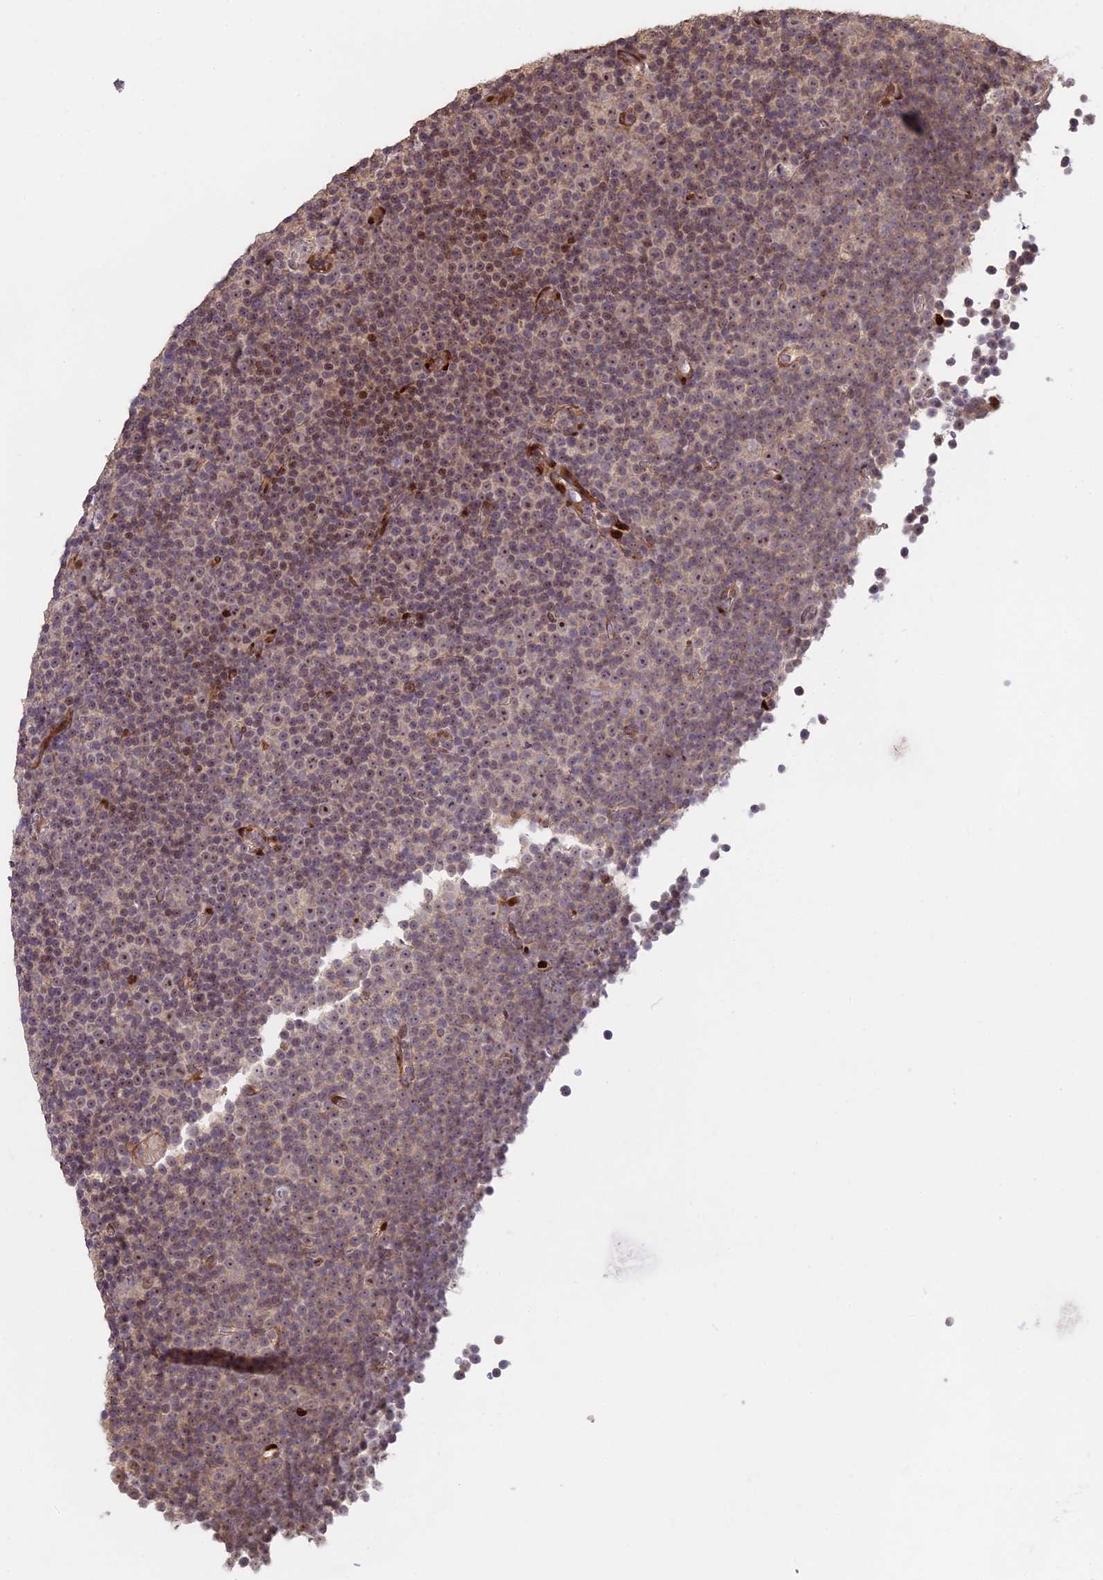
{"staining": {"intensity": "weak", "quantity": "<25%", "location": "cytoplasmic/membranous,nuclear"}, "tissue": "lymphoma", "cell_type": "Tumor cells", "image_type": "cancer", "snomed": [{"axis": "morphology", "description": "Malignant lymphoma, non-Hodgkin's type, Low grade"}, {"axis": "topography", "description": "Lymph node"}], "caption": "Low-grade malignant lymphoma, non-Hodgkin's type was stained to show a protein in brown. There is no significant staining in tumor cells.", "gene": "RBMS2", "patient": {"sex": "female", "age": 67}}